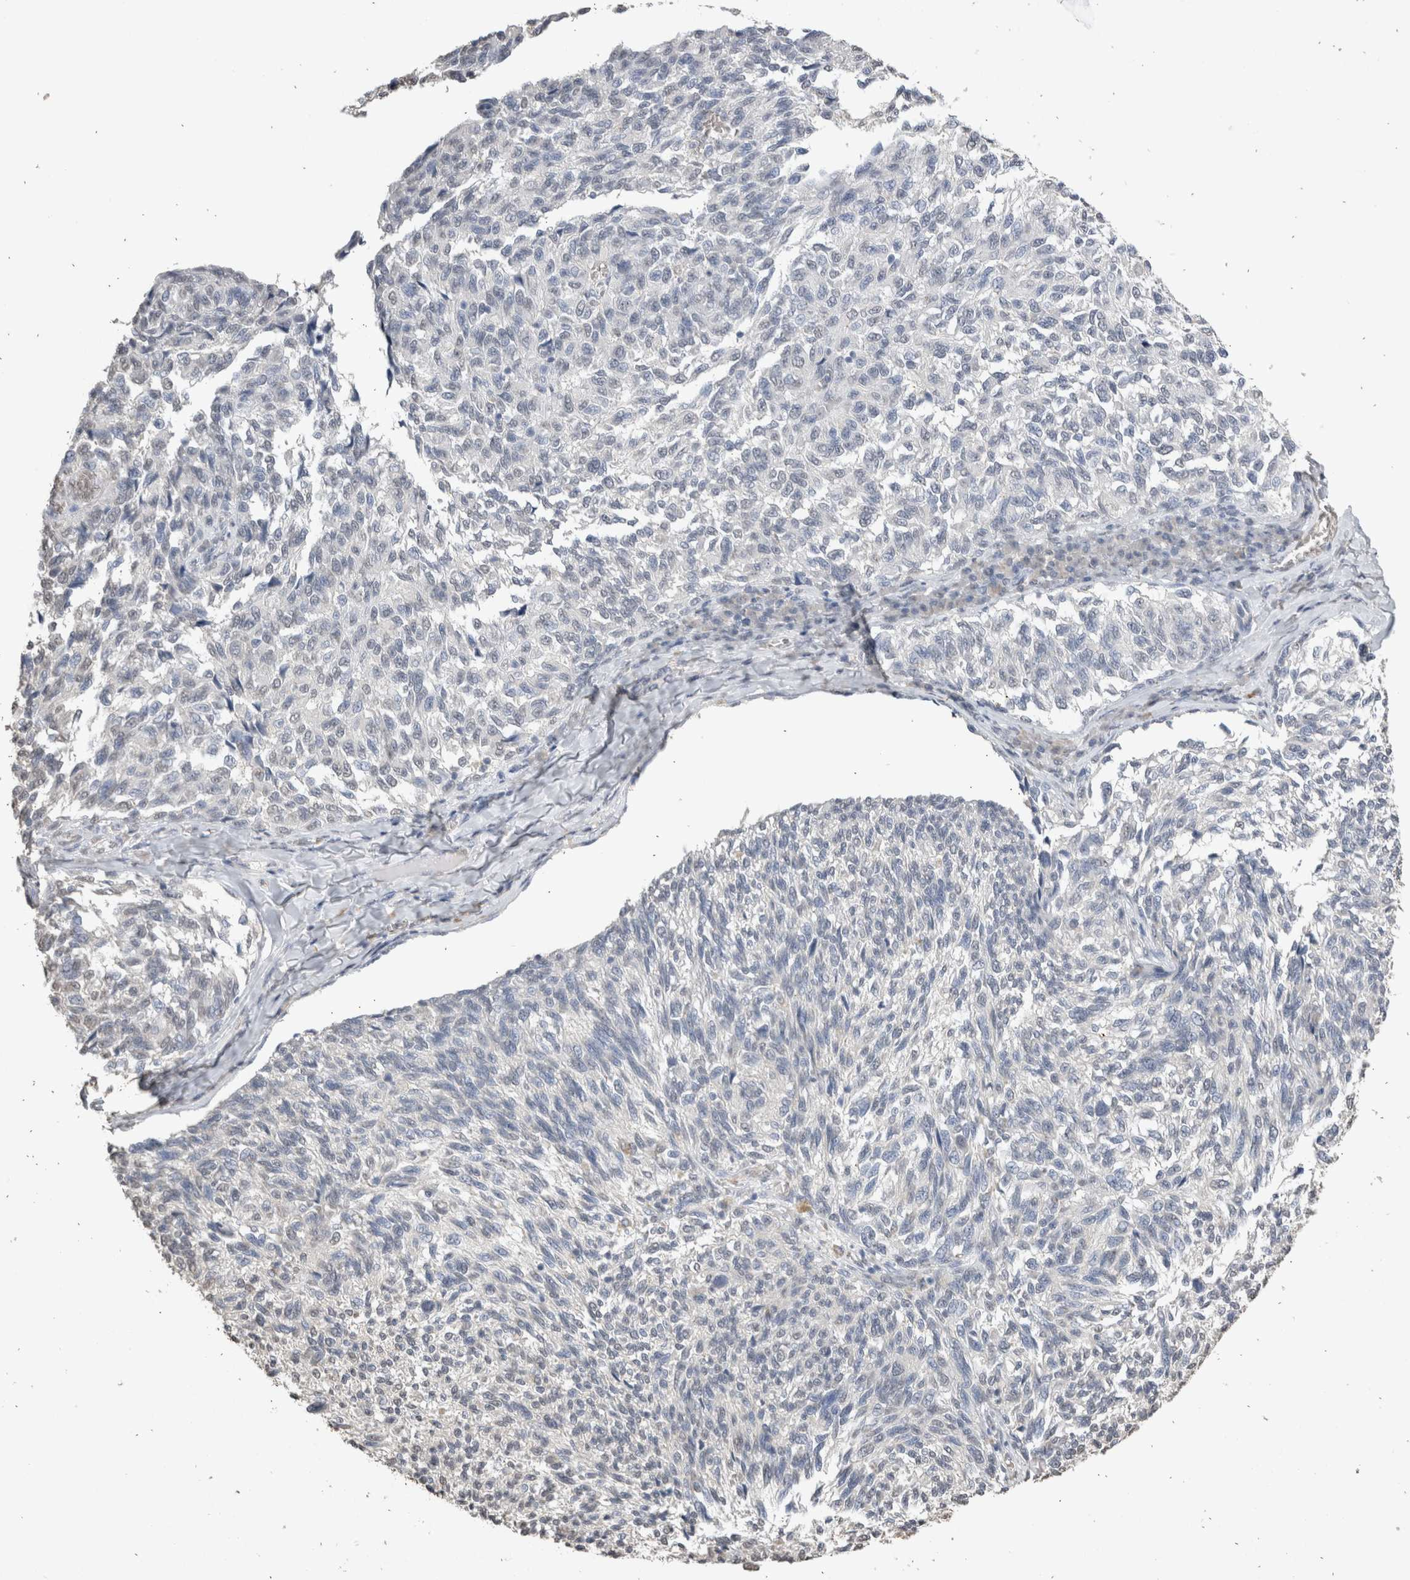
{"staining": {"intensity": "negative", "quantity": "none", "location": "none"}, "tissue": "melanoma", "cell_type": "Tumor cells", "image_type": "cancer", "snomed": [{"axis": "morphology", "description": "Malignant melanoma, NOS"}, {"axis": "topography", "description": "Skin"}], "caption": "IHC of melanoma displays no expression in tumor cells. The staining was performed using DAB to visualize the protein expression in brown, while the nuclei were stained in blue with hematoxylin (Magnification: 20x).", "gene": "LGALS2", "patient": {"sex": "female", "age": 73}}